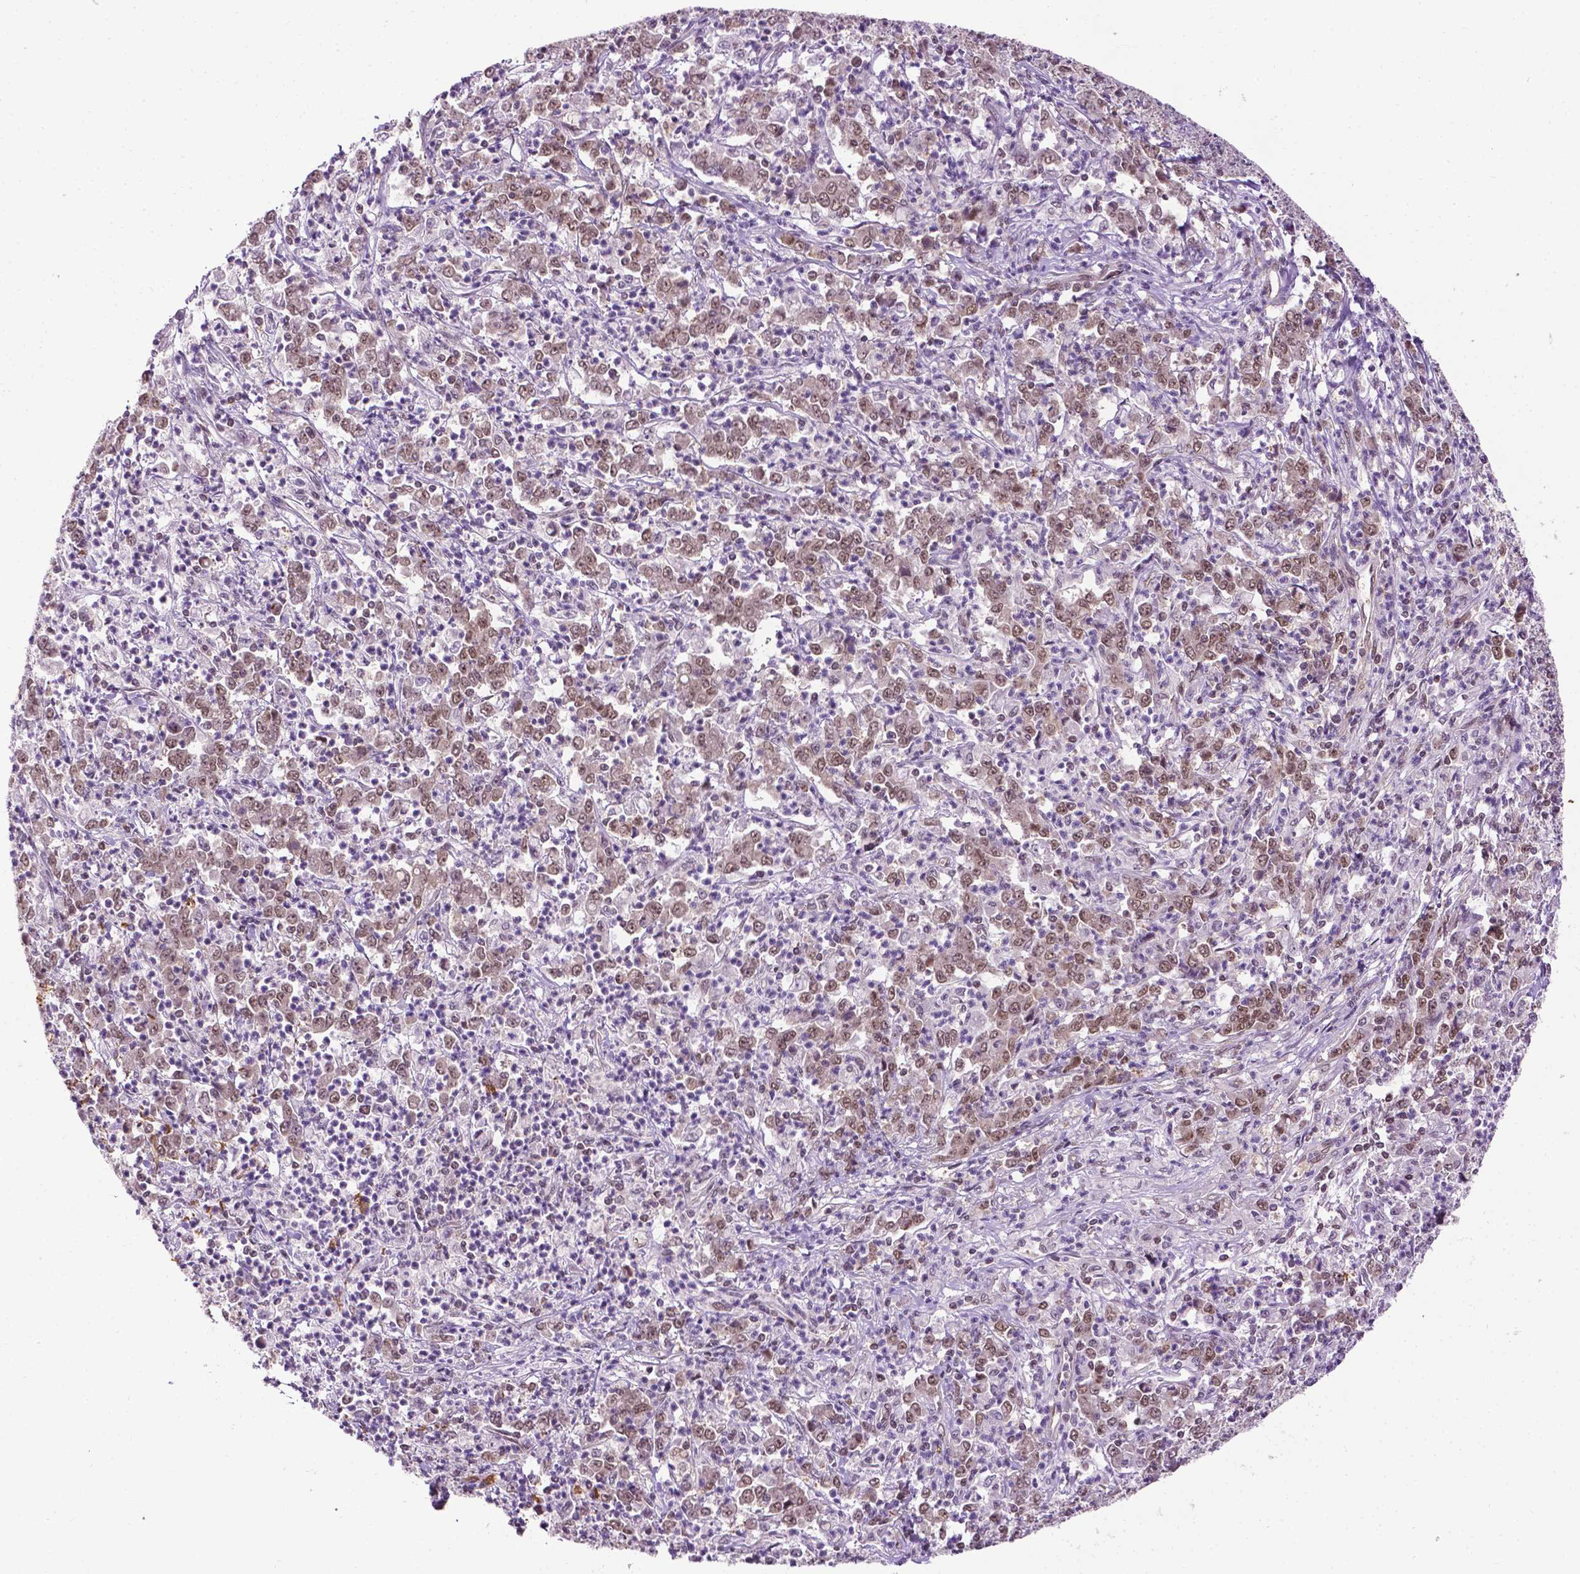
{"staining": {"intensity": "weak", "quantity": ">75%", "location": "nuclear"}, "tissue": "stomach cancer", "cell_type": "Tumor cells", "image_type": "cancer", "snomed": [{"axis": "morphology", "description": "Adenocarcinoma, NOS"}, {"axis": "topography", "description": "Stomach, lower"}], "caption": "The immunohistochemical stain labels weak nuclear expression in tumor cells of stomach cancer (adenocarcinoma) tissue. Nuclei are stained in blue.", "gene": "UBQLN4", "patient": {"sex": "female", "age": 71}}